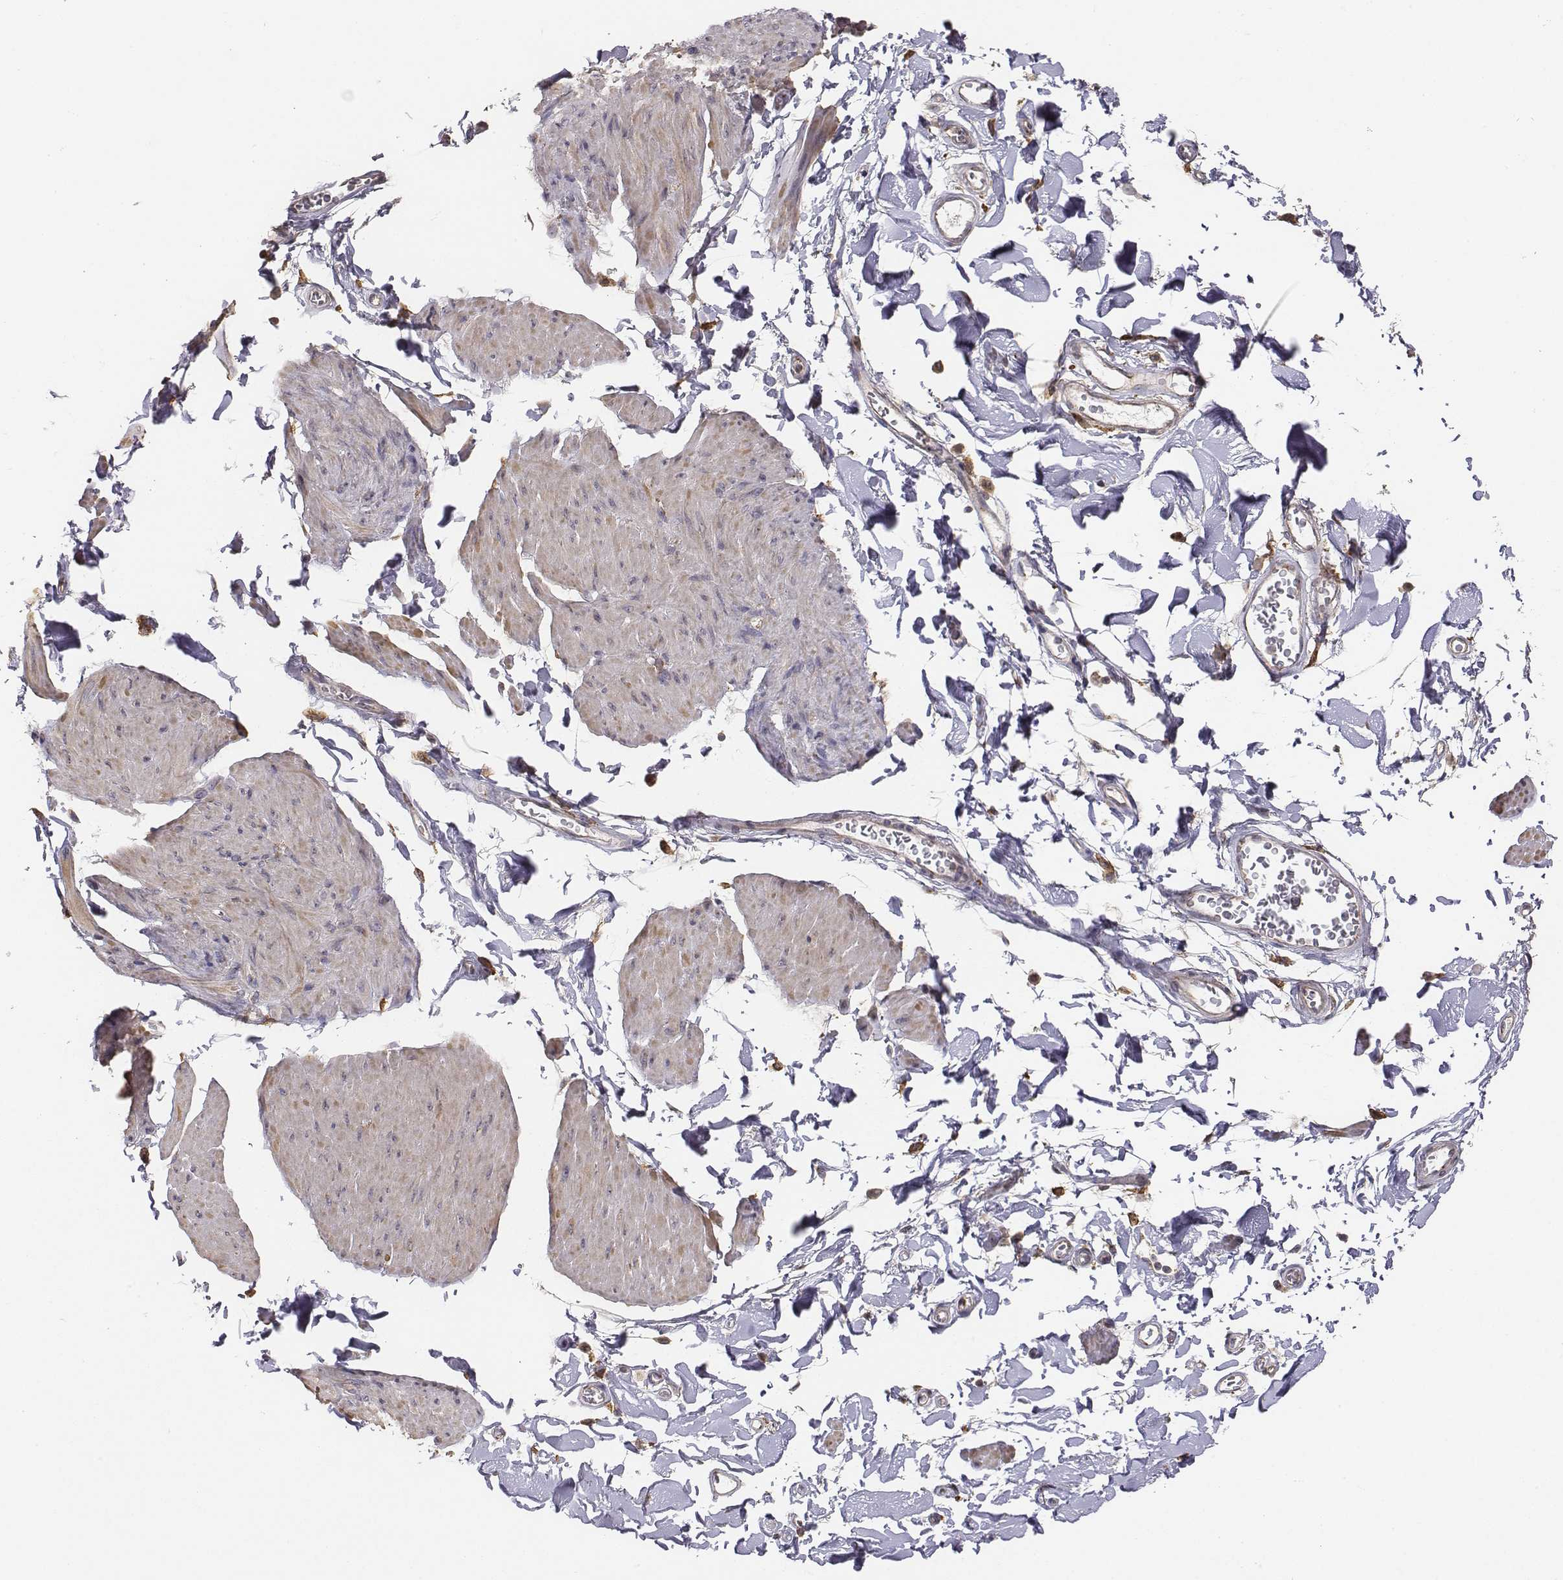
{"staining": {"intensity": "weak", "quantity": ">75%", "location": "cytoplasmic/membranous"}, "tissue": "smooth muscle", "cell_type": "Smooth muscle cells", "image_type": "normal", "snomed": [{"axis": "morphology", "description": "Normal tissue, NOS"}, {"axis": "topography", "description": "Adipose tissue"}, {"axis": "topography", "description": "Smooth muscle"}, {"axis": "topography", "description": "Peripheral nerve tissue"}], "caption": "A histopathology image showing weak cytoplasmic/membranous expression in approximately >75% of smooth muscle cells in unremarkable smooth muscle, as visualized by brown immunohistochemical staining.", "gene": "AP1B1", "patient": {"sex": "male", "age": 83}}